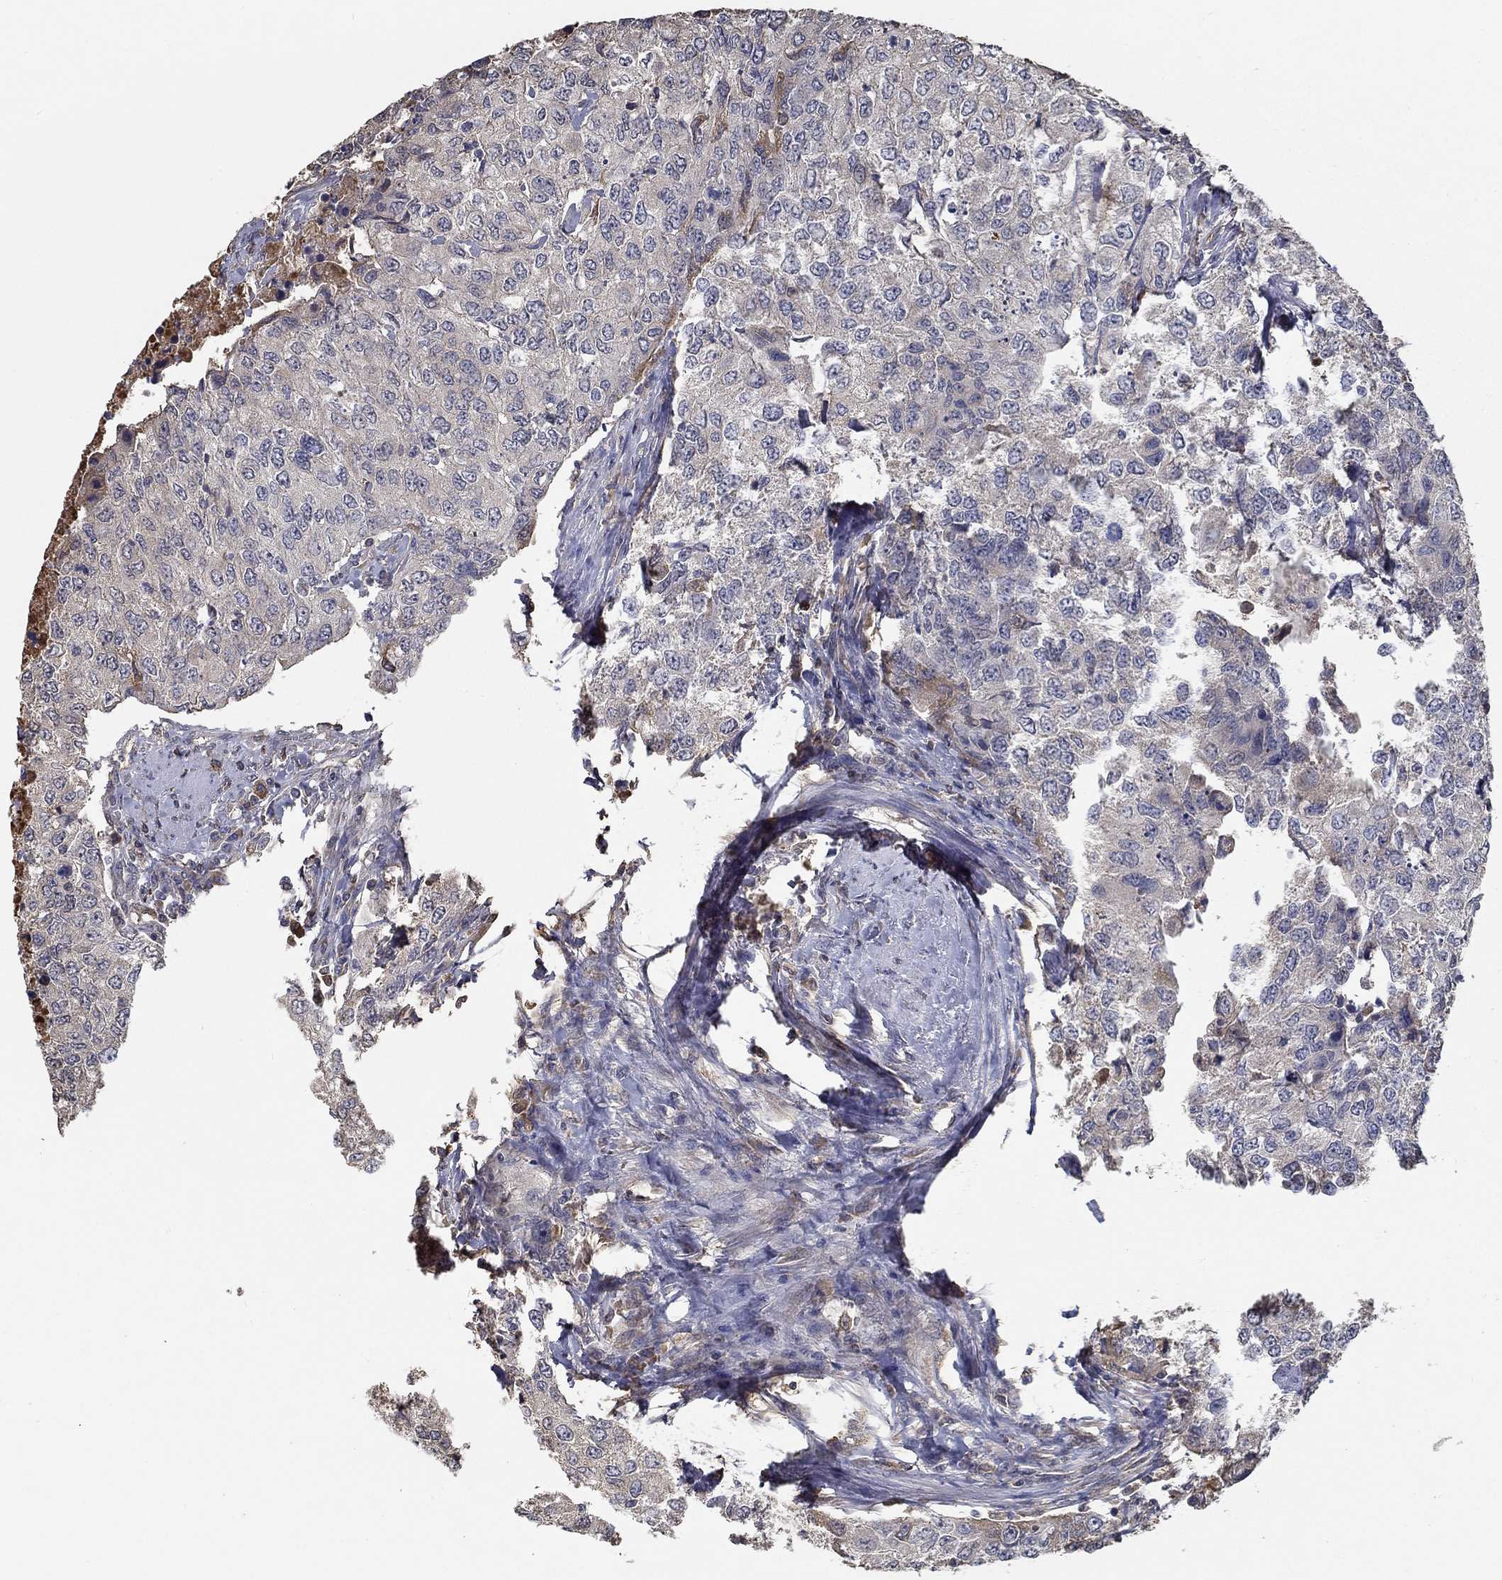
{"staining": {"intensity": "negative", "quantity": "none", "location": "none"}, "tissue": "urothelial cancer", "cell_type": "Tumor cells", "image_type": "cancer", "snomed": [{"axis": "morphology", "description": "Urothelial carcinoma, High grade"}, {"axis": "topography", "description": "Urinary bladder"}], "caption": "There is no significant staining in tumor cells of high-grade urothelial carcinoma. (DAB immunohistochemistry (IHC), high magnification).", "gene": "IL10", "patient": {"sex": "female", "age": 78}}